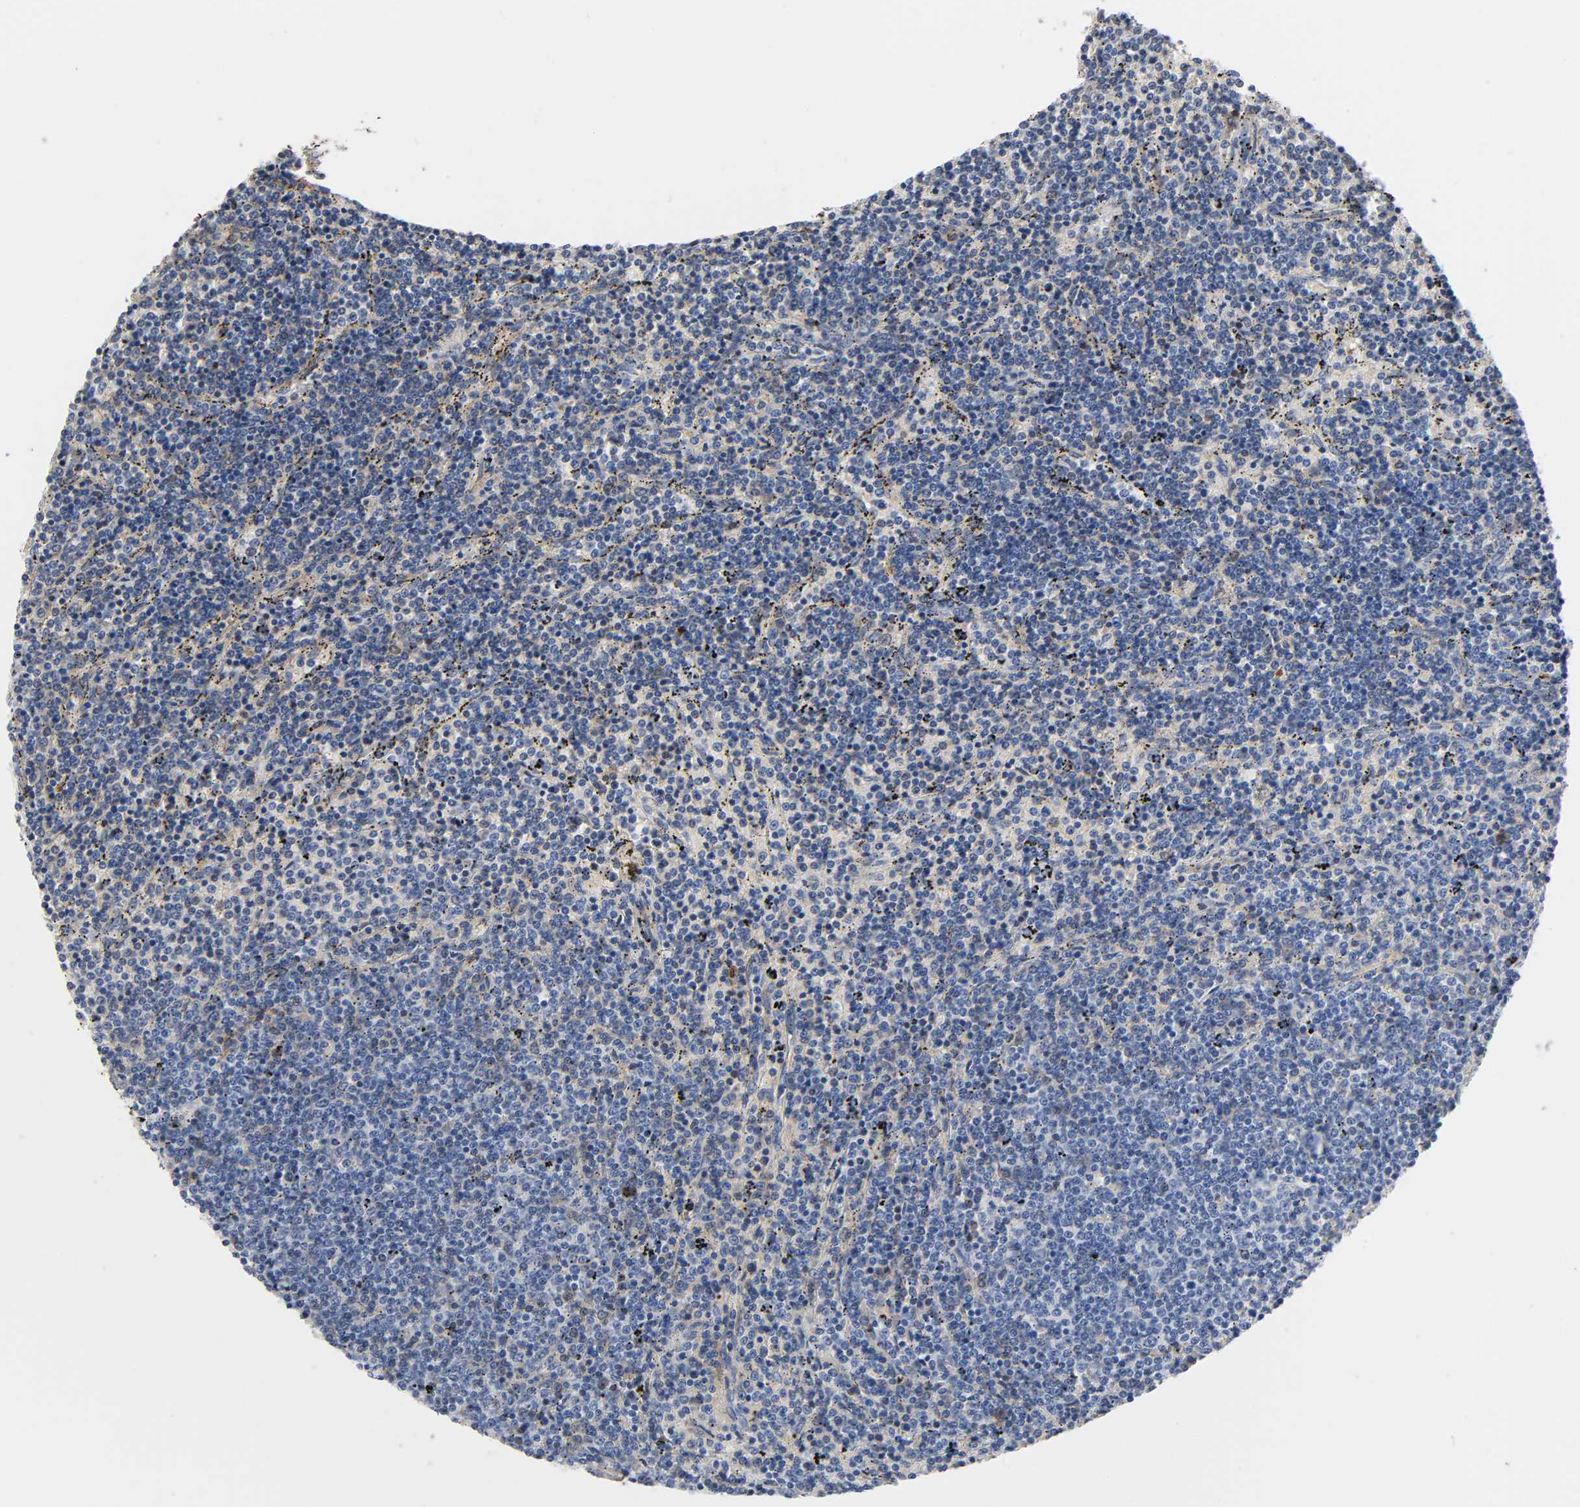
{"staining": {"intensity": "negative", "quantity": "none", "location": "none"}, "tissue": "lymphoma", "cell_type": "Tumor cells", "image_type": "cancer", "snomed": [{"axis": "morphology", "description": "Malignant lymphoma, non-Hodgkin's type, Low grade"}, {"axis": "topography", "description": "Spleen"}], "caption": "A micrograph of human lymphoma is negative for staining in tumor cells. (DAB IHC with hematoxylin counter stain).", "gene": "FBLN1", "patient": {"sex": "female", "age": 50}}